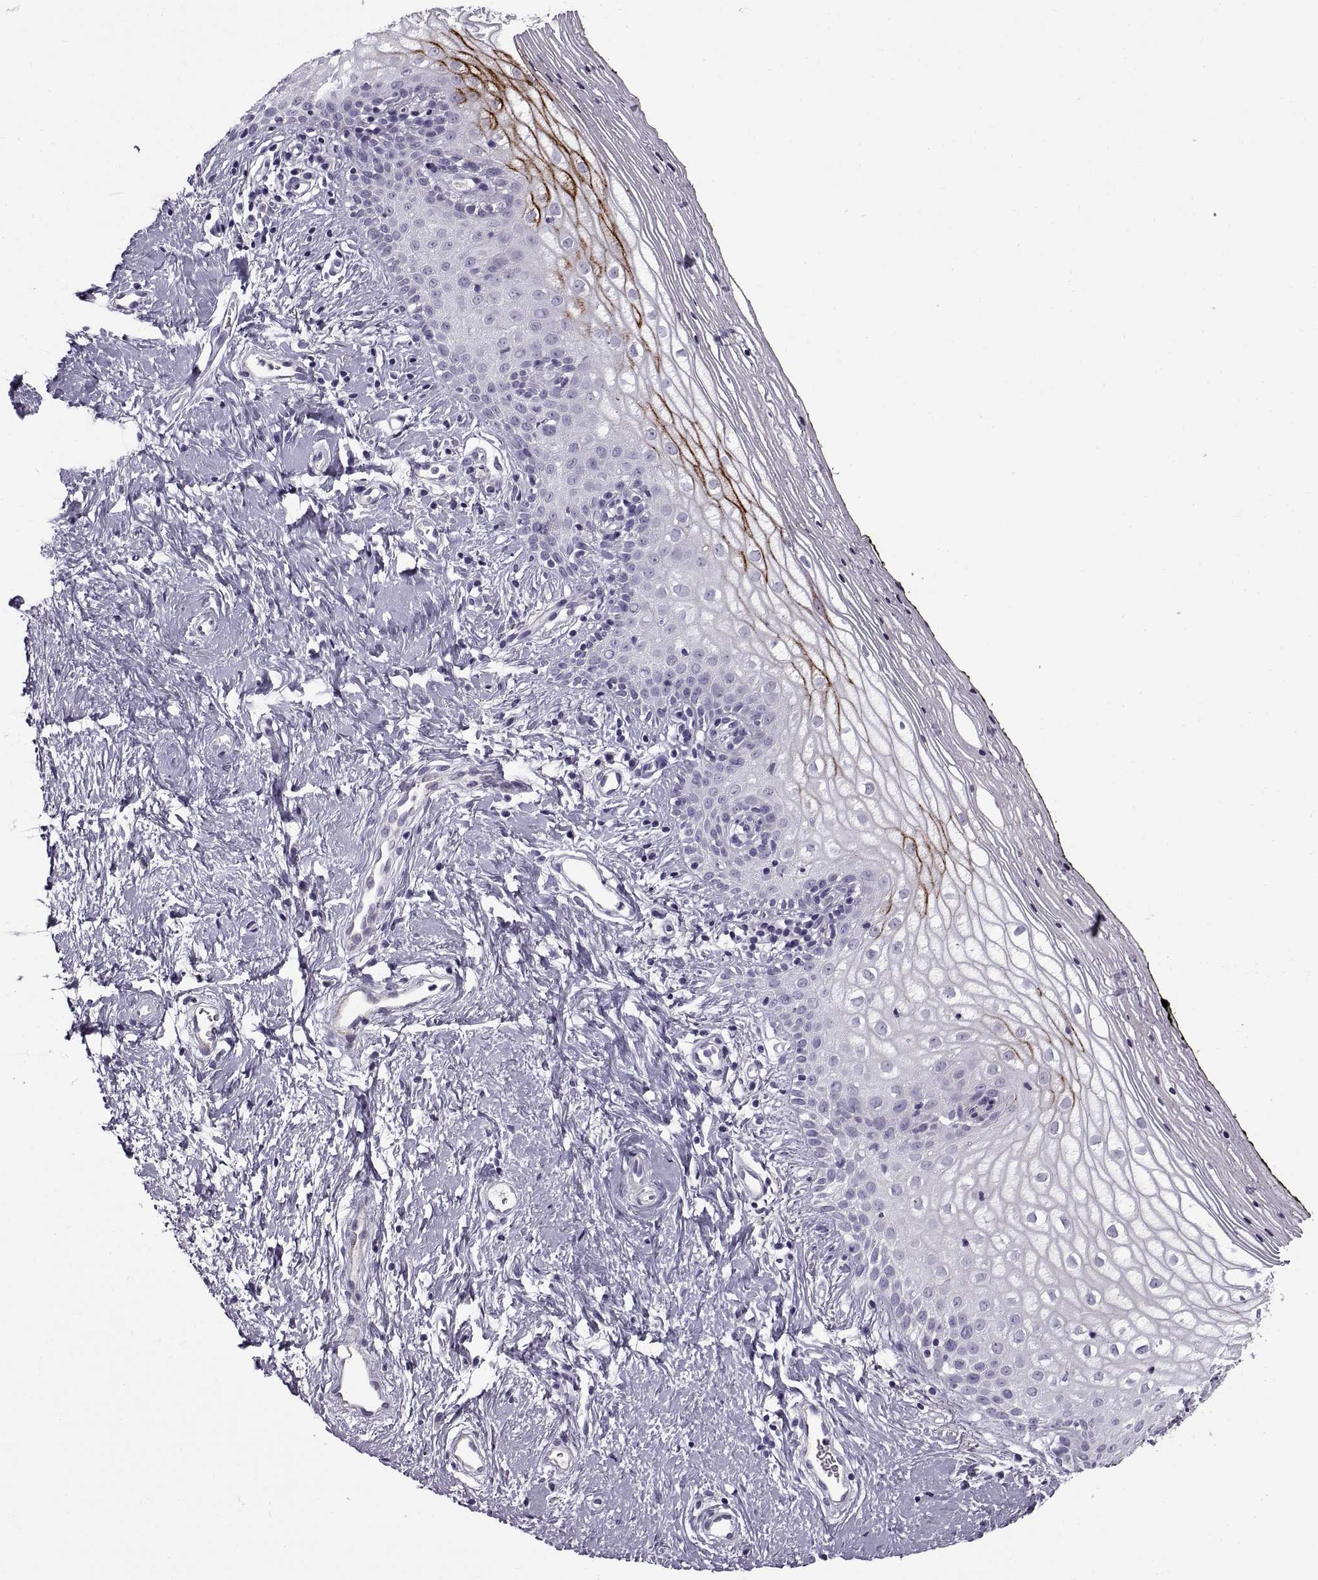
{"staining": {"intensity": "strong", "quantity": "<25%", "location": "cytoplasmic/membranous"}, "tissue": "vagina", "cell_type": "Squamous epithelial cells", "image_type": "normal", "snomed": [{"axis": "morphology", "description": "Normal tissue, NOS"}, {"axis": "topography", "description": "Vagina"}], "caption": "Immunohistochemical staining of benign human vagina displays medium levels of strong cytoplasmic/membranous staining in about <25% of squamous epithelial cells. (brown staining indicates protein expression, while blue staining denotes nuclei).", "gene": "CALCR", "patient": {"sex": "female", "age": 47}}